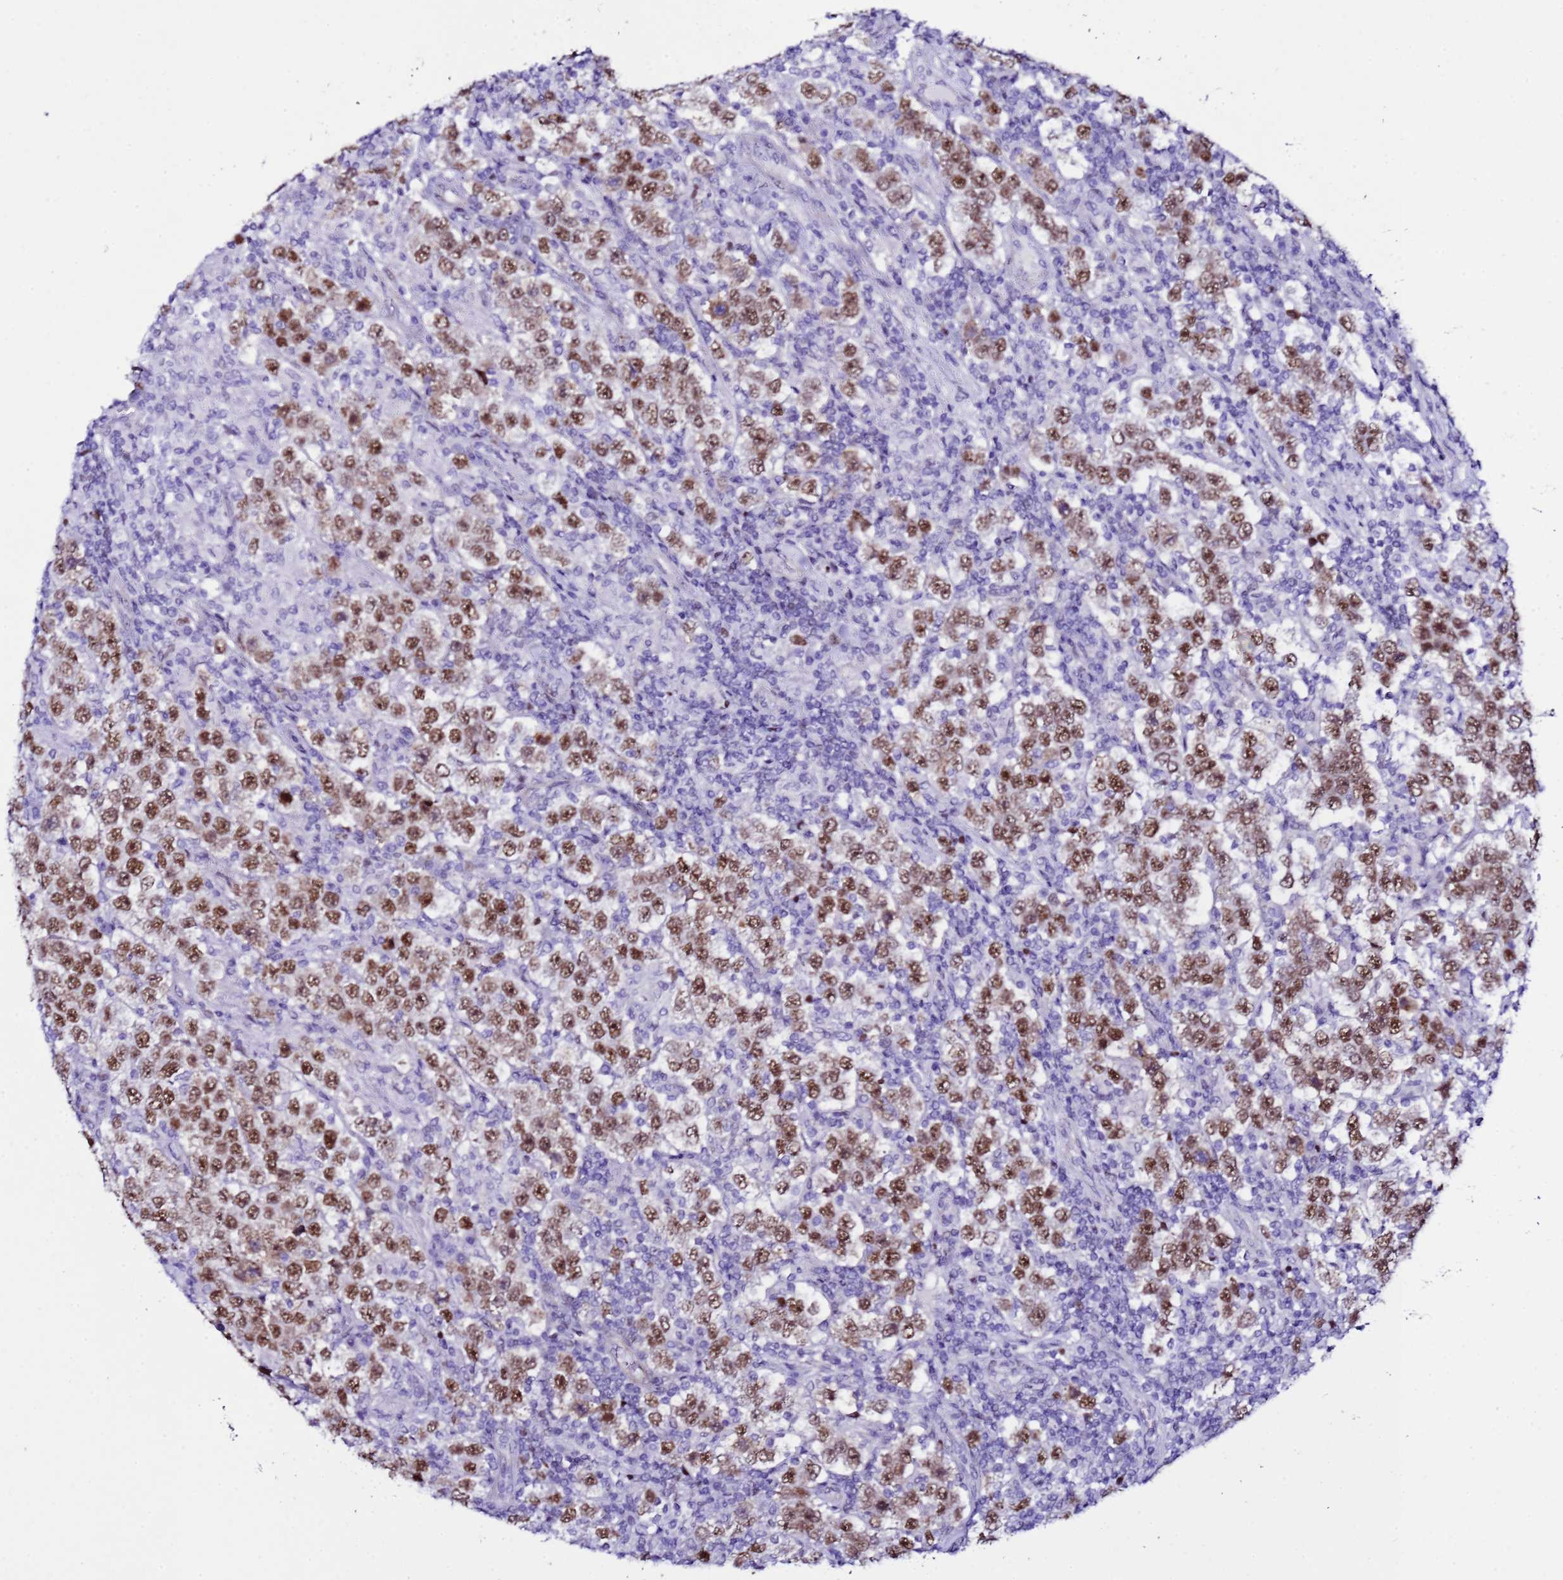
{"staining": {"intensity": "moderate", "quantity": ">75%", "location": "nuclear"}, "tissue": "testis cancer", "cell_type": "Tumor cells", "image_type": "cancer", "snomed": [{"axis": "morphology", "description": "Normal tissue, NOS"}, {"axis": "morphology", "description": "Urothelial carcinoma, High grade"}, {"axis": "morphology", "description": "Seminoma, NOS"}, {"axis": "morphology", "description": "Carcinoma, Embryonal, NOS"}, {"axis": "topography", "description": "Urinary bladder"}, {"axis": "topography", "description": "Testis"}], "caption": "An immunohistochemistry micrograph of tumor tissue is shown. Protein staining in brown highlights moderate nuclear positivity in embryonal carcinoma (testis) within tumor cells.", "gene": "BCL7A", "patient": {"sex": "male", "age": 41}}